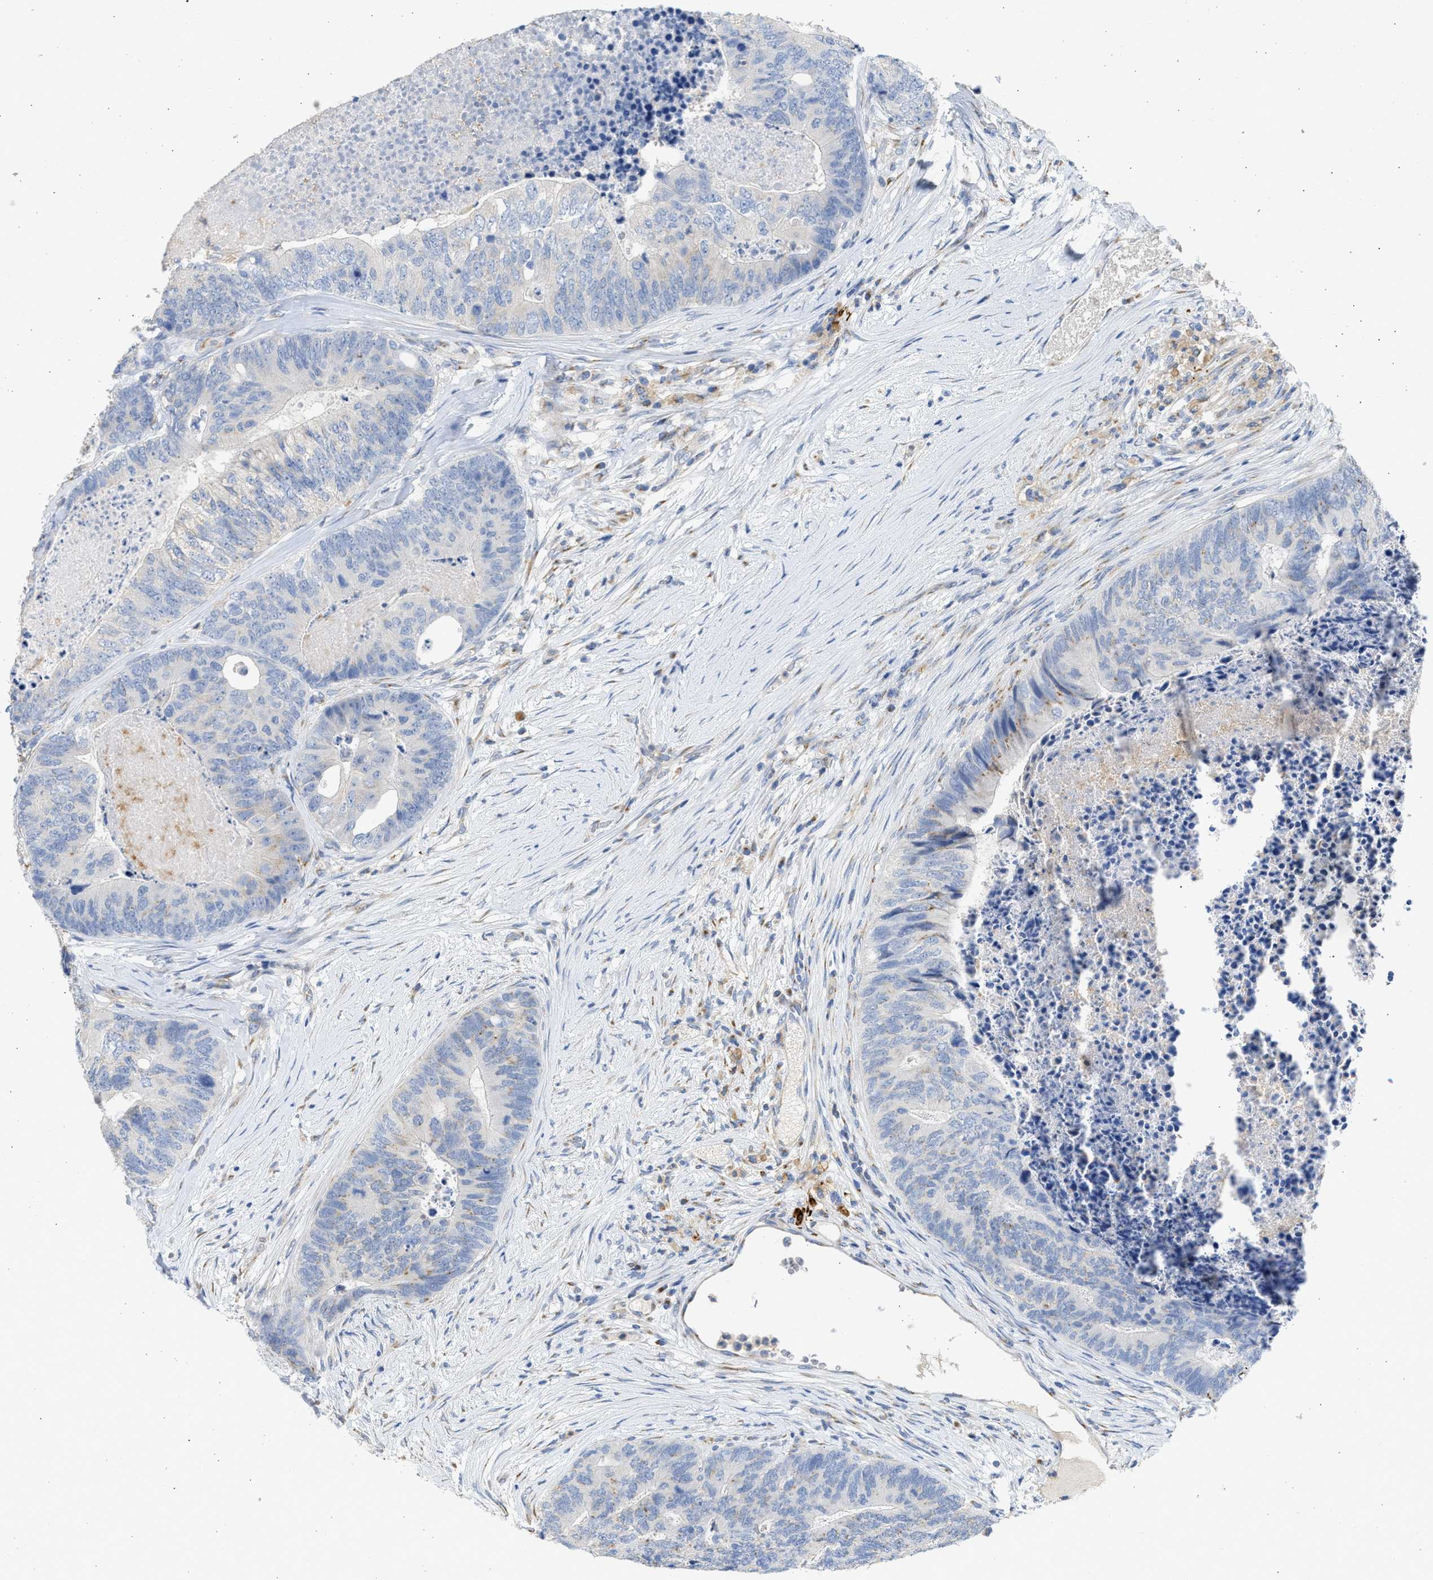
{"staining": {"intensity": "negative", "quantity": "none", "location": "none"}, "tissue": "colorectal cancer", "cell_type": "Tumor cells", "image_type": "cancer", "snomed": [{"axis": "morphology", "description": "Adenocarcinoma, NOS"}, {"axis": "topography", "description": "Colon"}], "caption": "IHC photomicrograph of adenocarcinoma (colorectal) stained for a protein (brown), which displays no staining in tumor cells.", "gene": "IPO8", "patient": {"sex": "female", "age": 67}}